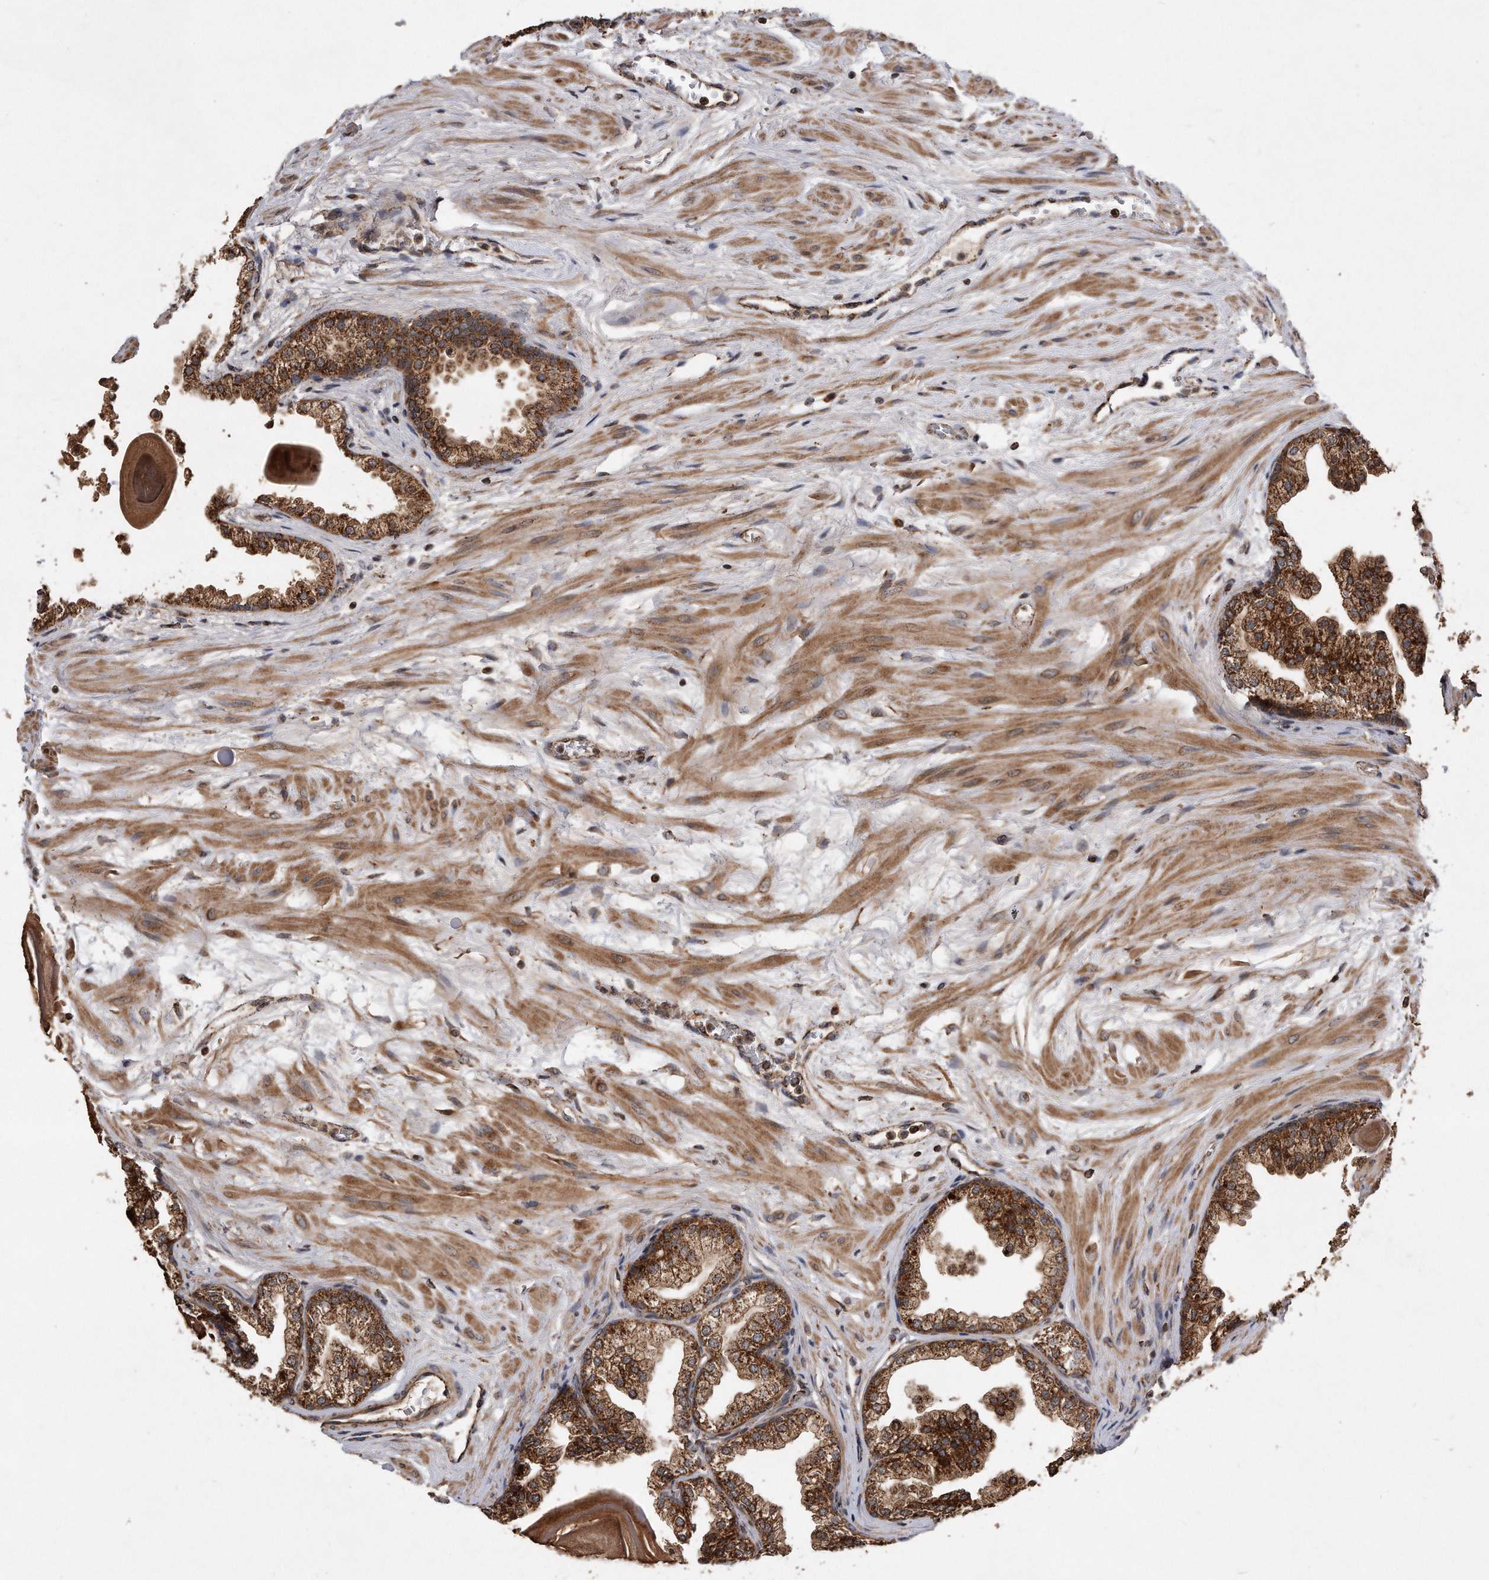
{"staining": {"intensity": "strong", "quantity": ">75%", "location": "cytoplasmic/membranous"}, "tissue": "prostate", "cell_type": "Glandular cells", "image_type": "normal", "snomed": [{"axis": "morphology", "description": "Normal tissue, NOS"}, {"axis": "topography", "description": "Prostate"}], "caption": "This histopathology image reveals IHC staining of benign prostate, with high strong cytoplasmic/membranous staining in approximately >75% of glandular cells.", "gene": "PPP5C", "patient": {"sex": "male", "age": 48}}